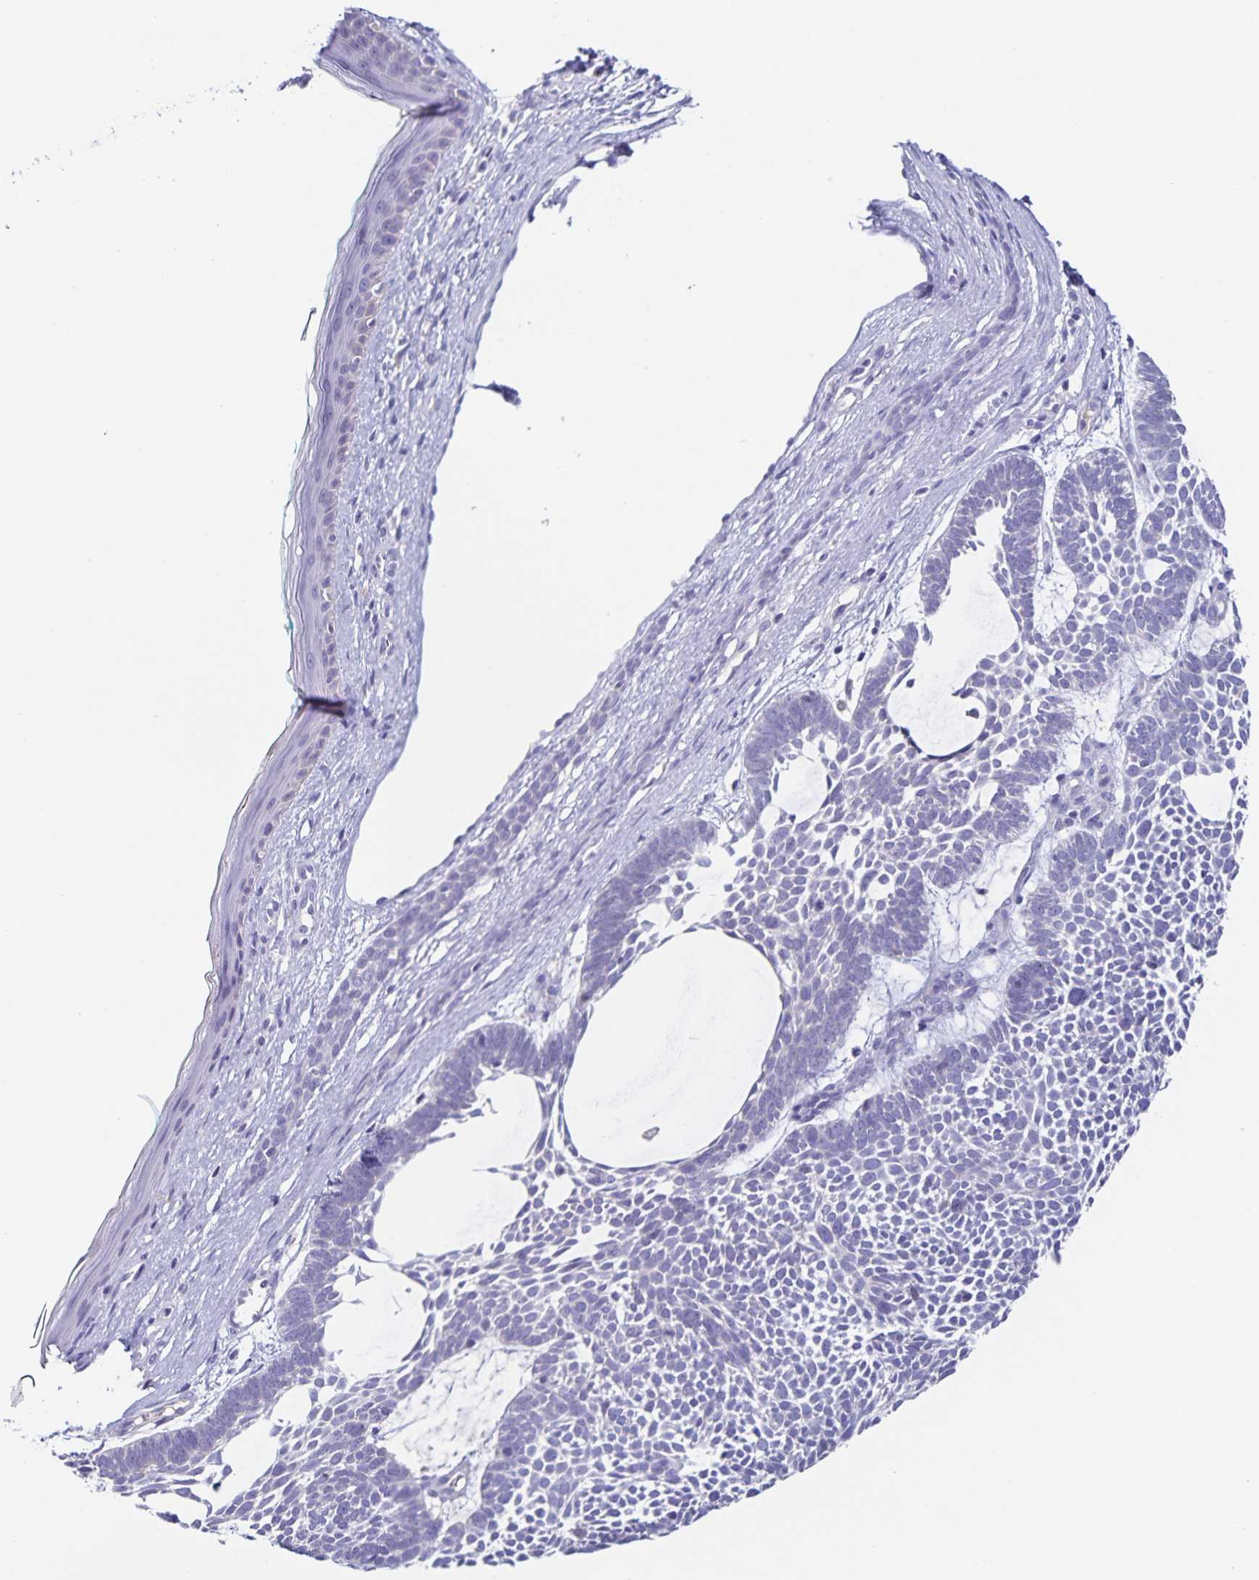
{"staining": {"intensity": "negative", "quantity": "none", "location": "none"}, "tissue": "skin cancer", "cell_type": "Tumor cells", "image_type": "cancer", "snomed": [{"axis": "morphology", "description": "Basal cell carcinoma"}, {"axis": "topography", "description": "Skin"}, {"axis": "topography", "description": "Skin of face"}], "caption": "Immunohistochemistry histopathology image of basal cell carcinoma (skin) stained for a protein (brown), which demonstrates no expression in tumor cells.", "gene": "RPL36A", "patient": {"sex": "male", "age": 83}}